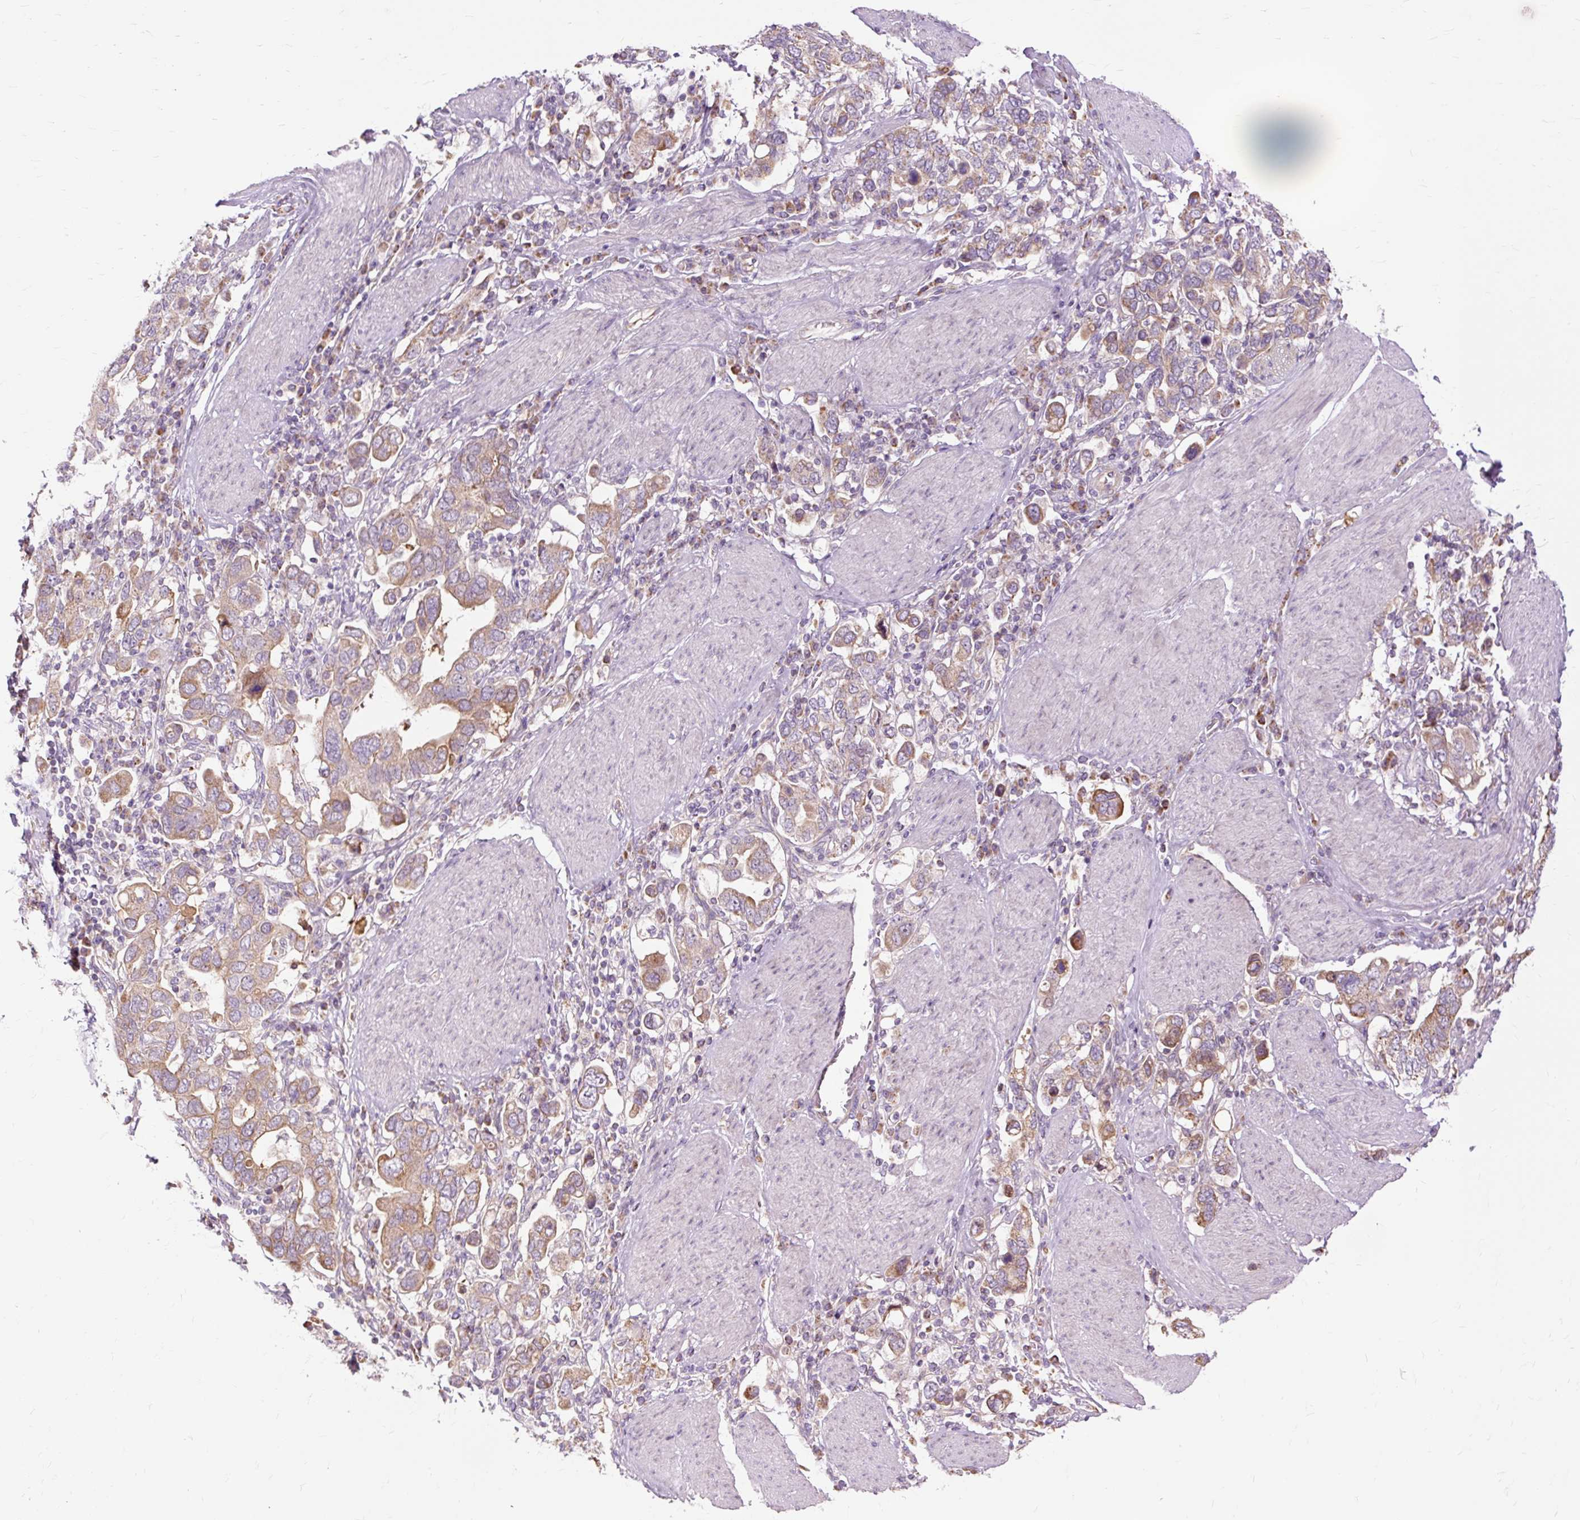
{"staining": {"intensity": "weak", "quantity": ">75%", "location": "cytoplasmic/membranous"}, "tissue": "stomach cancer", "cell_type": "Tumor cells", "image_type": "cancer", "snomed": [{"axis": "morphology", "description": "Adenocarcinoma, NOS"}, {"axis": "topography", "description": "Stomach, upper"}], "caption": "Immunohistochemistry photomicrograph of neoplastic tissue: stomach cancer (adenocarcinoma) stained using immunohistochemistry (IHC) demonstrates low levels of weak protein expression localized specifically in the cytoplasmic/membranous of tumor cells, appearing as a cytoplasmic/membranous brown color.", "gene": "PDZD2", "patient": {"sex": "male", "age": 62}}